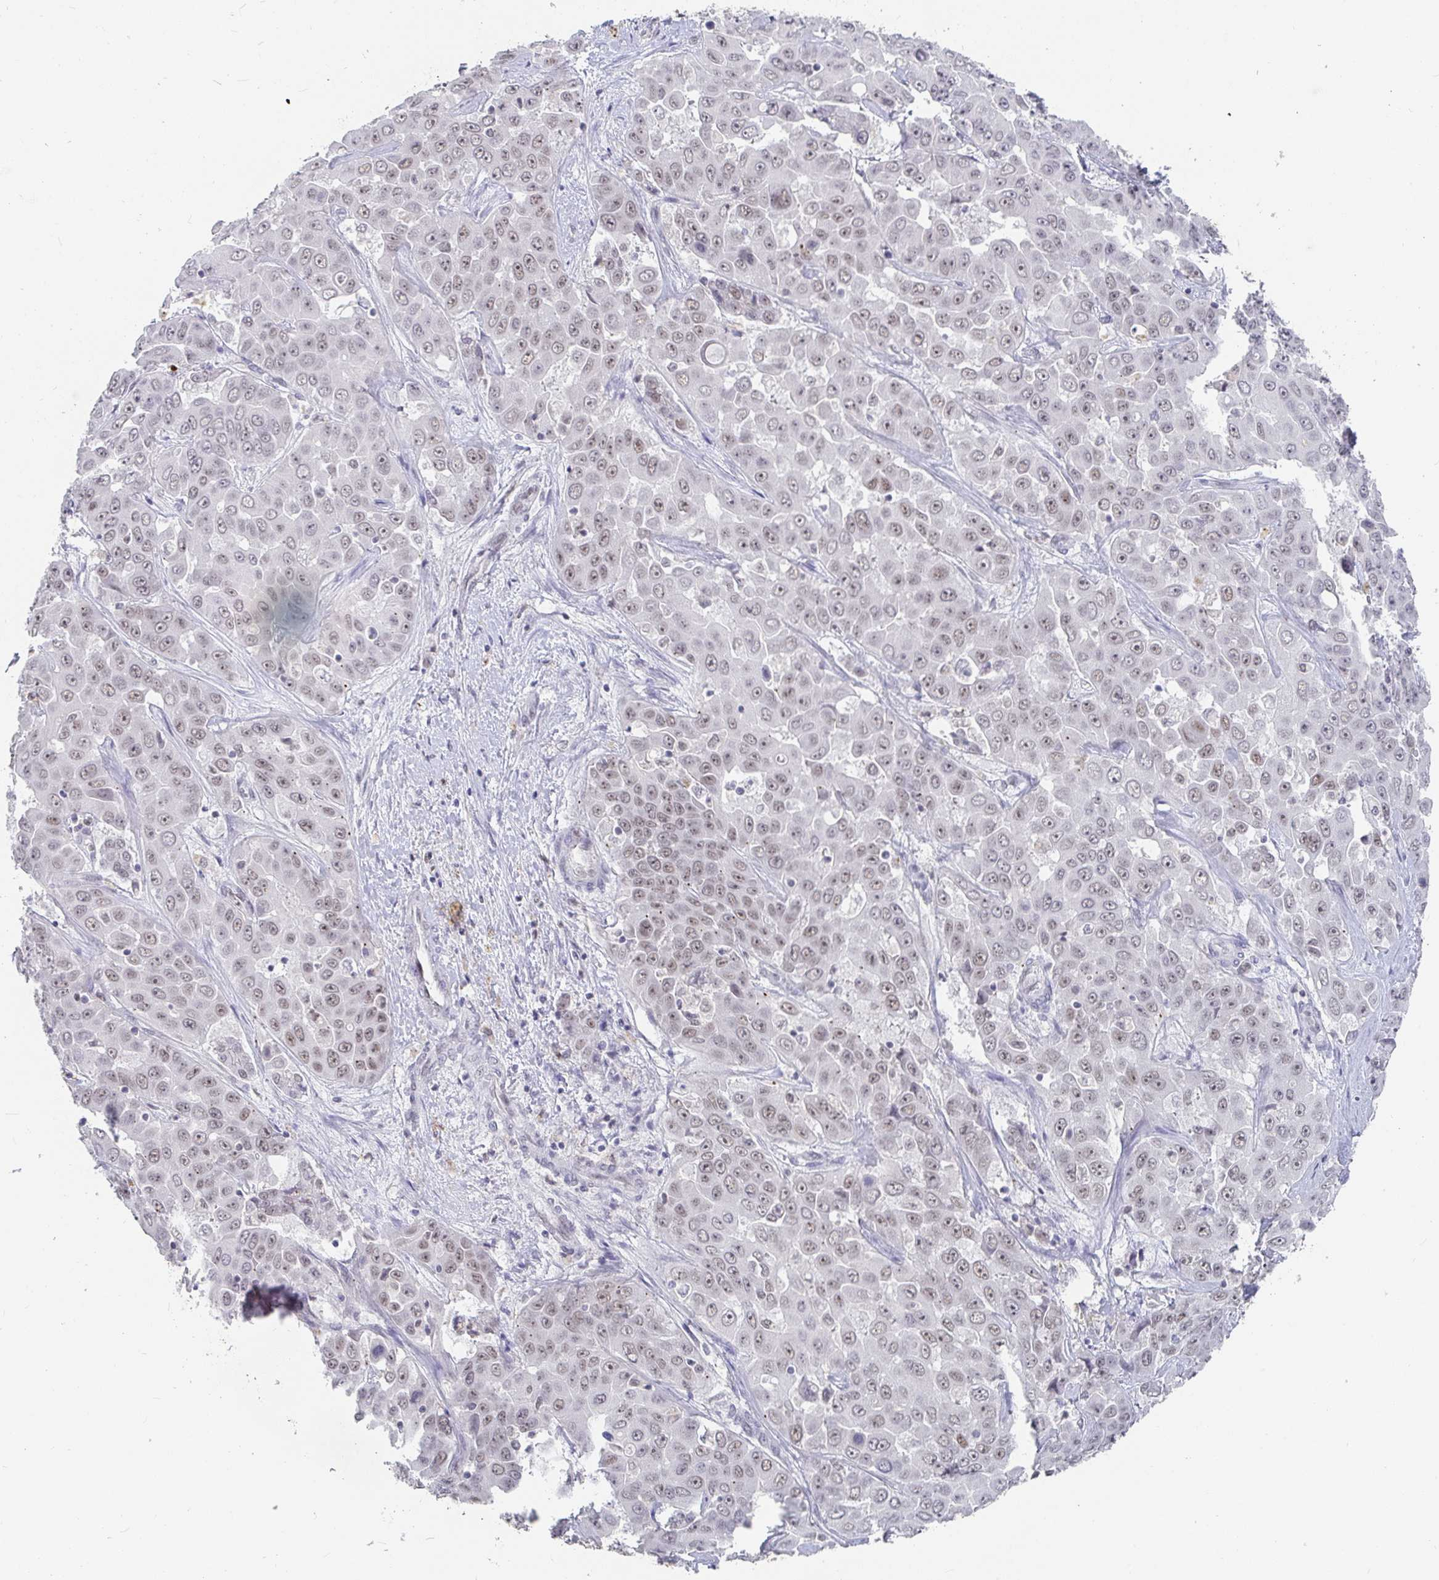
{"staining": {"intensity": "weak", "quantity": ">75%", "location": "nuclear"}, "tissue": "liver cancer", "cell_type": "Tumor cells", "image_type": "cancer", "snomed": [{"axis": "morphology", "description": "Cholangiocarcinoma"}, {"axis": "topography", "description": "Liver"}], "caption": "Tumor cells demonstrate low levels of weak nuclear expression in approximately >75% of cells in cholangiocarcinoma (liver).", "gene": "RCOR1", "patient": {"sex": "female", "age": 52}}